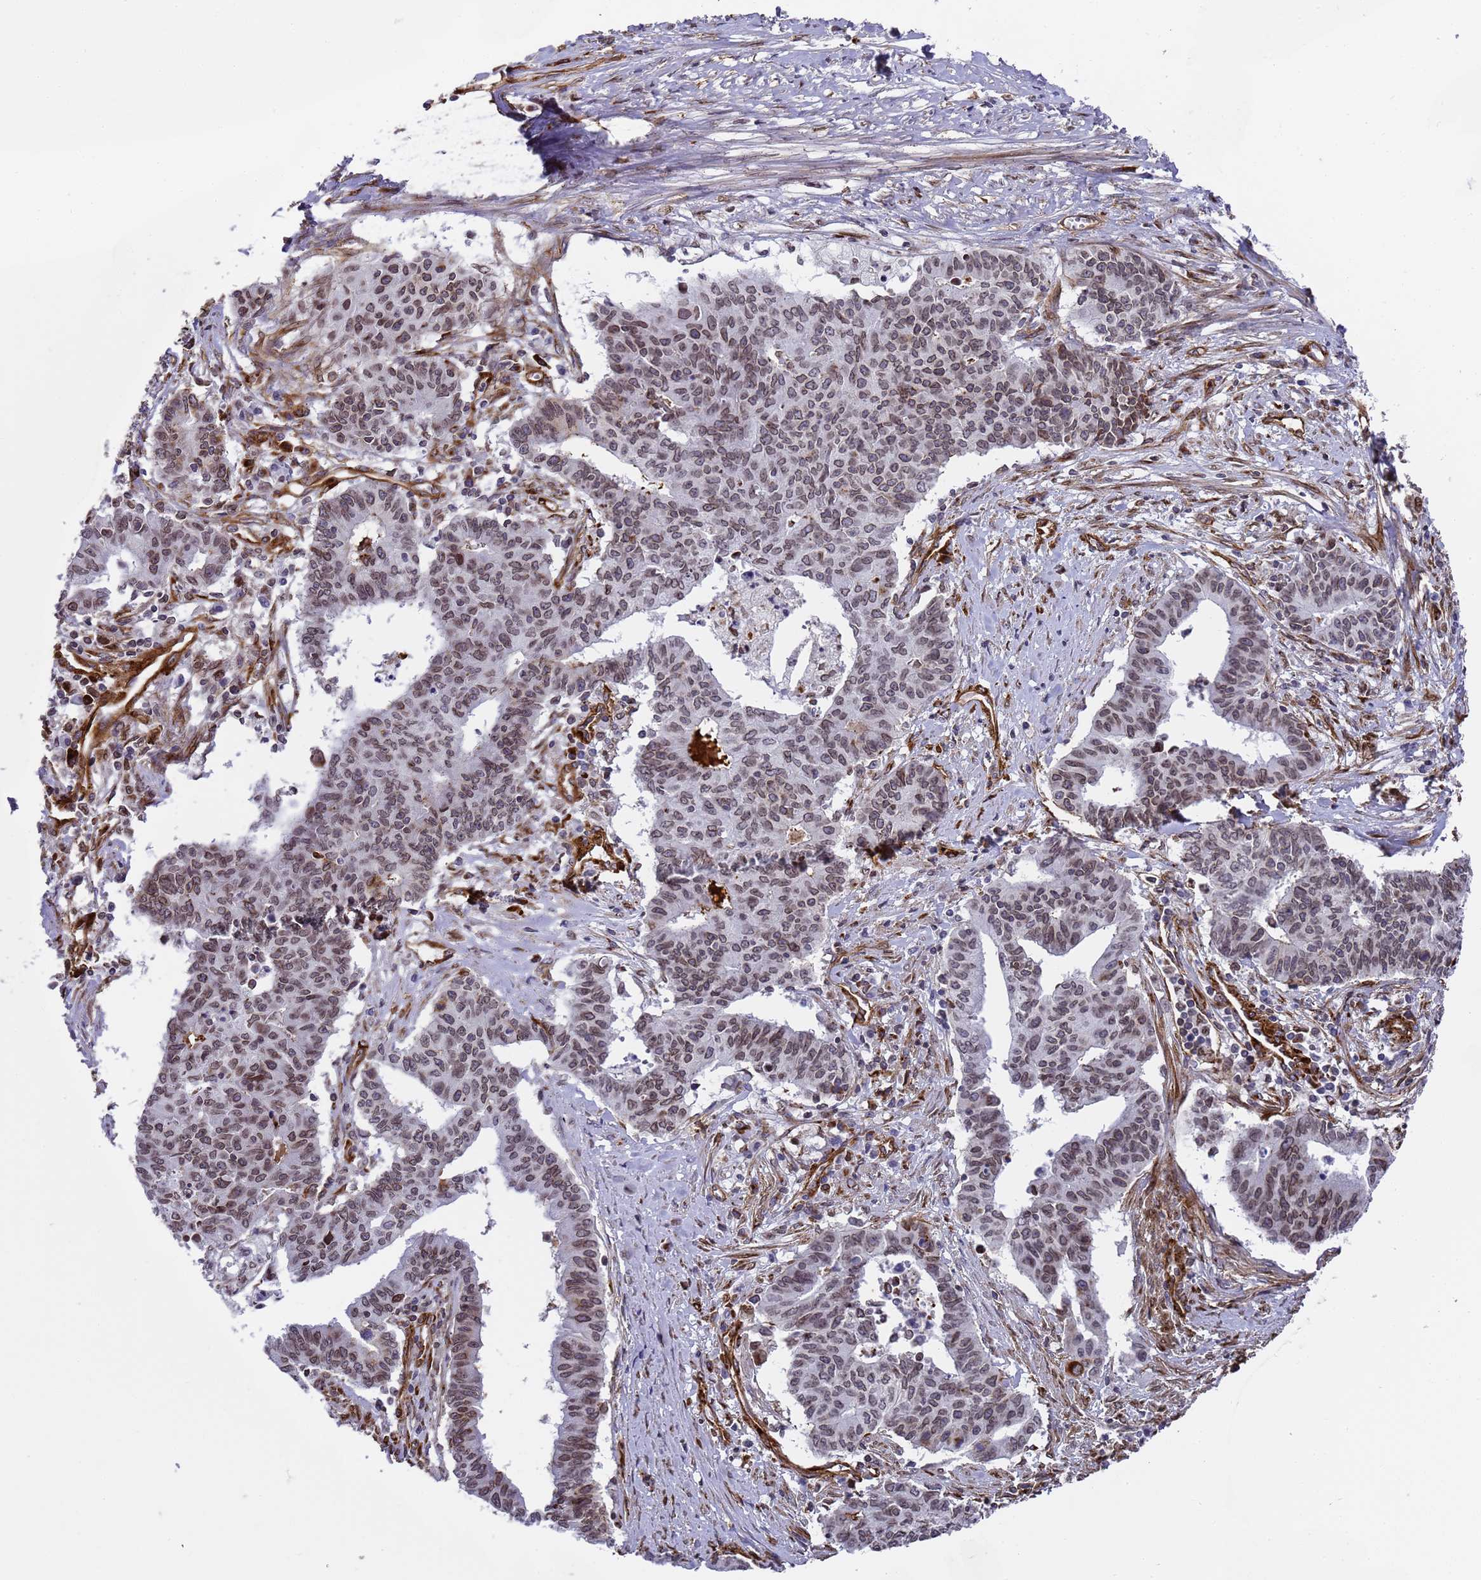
{"staining": {"intensity": "weak", "quantity": "<25%", "location": "cytoplasmic/membranous"}, "tissue": "endometrial cancer", "cell_type": "Tumor cells", "image_type": "cancer", "snomed": [{"axis": "morphology", "description": "Adenocarcinoma, NOS"}, {"axis": "topography", "description": "Endometrium"}], "caption": "High magnification brightfield microscopy of endometrial cancer (adenocarcinoma) stained with DAB (brown) and counterstained with hematoxylin (blue): tumor cells show no significant expression. Nuclei are stained in blue.", "gene": "IGFBP7", "patient": {"sex": "female", "age": 59}}